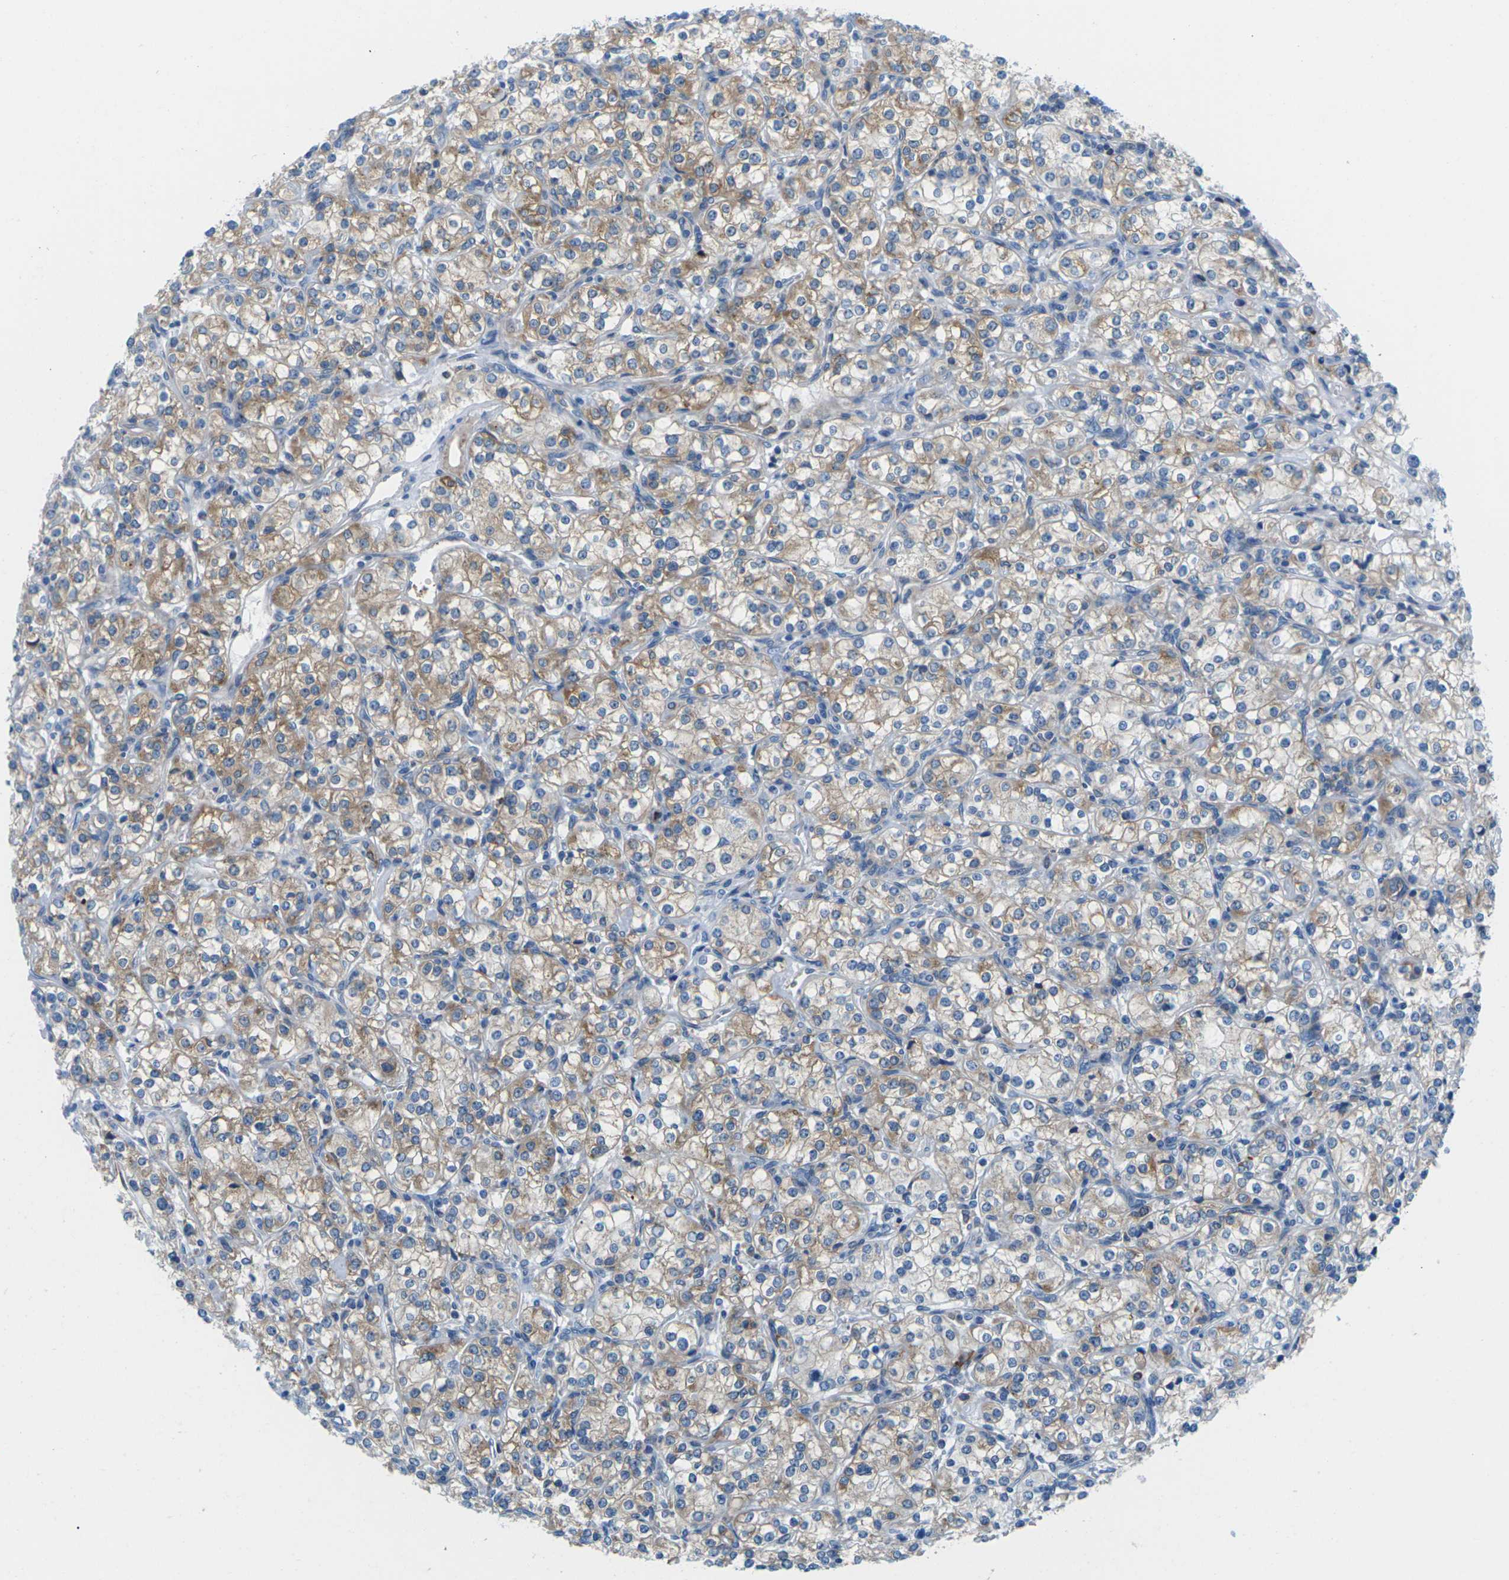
{"staining": {"intensity": "moderate", "quantity": ">75%", "location": "cytoplasmic/membranous"}, "tissue": "renal cancer", "cell_type": "Tumor cells", "image_type": "cancer", "snomed": [{"axis": "morphology", "description": "Adenocarcinoma, NOS"}, {"axis": "topography", "description": "Kidney"}], "caption": "Renal cancer tissue reveals moderate cytoplasmic/membranous positivity in approximately >75% of tumor cells", "gene": "SYNGR2", "patient": {"sex": "male", "age": 77}}